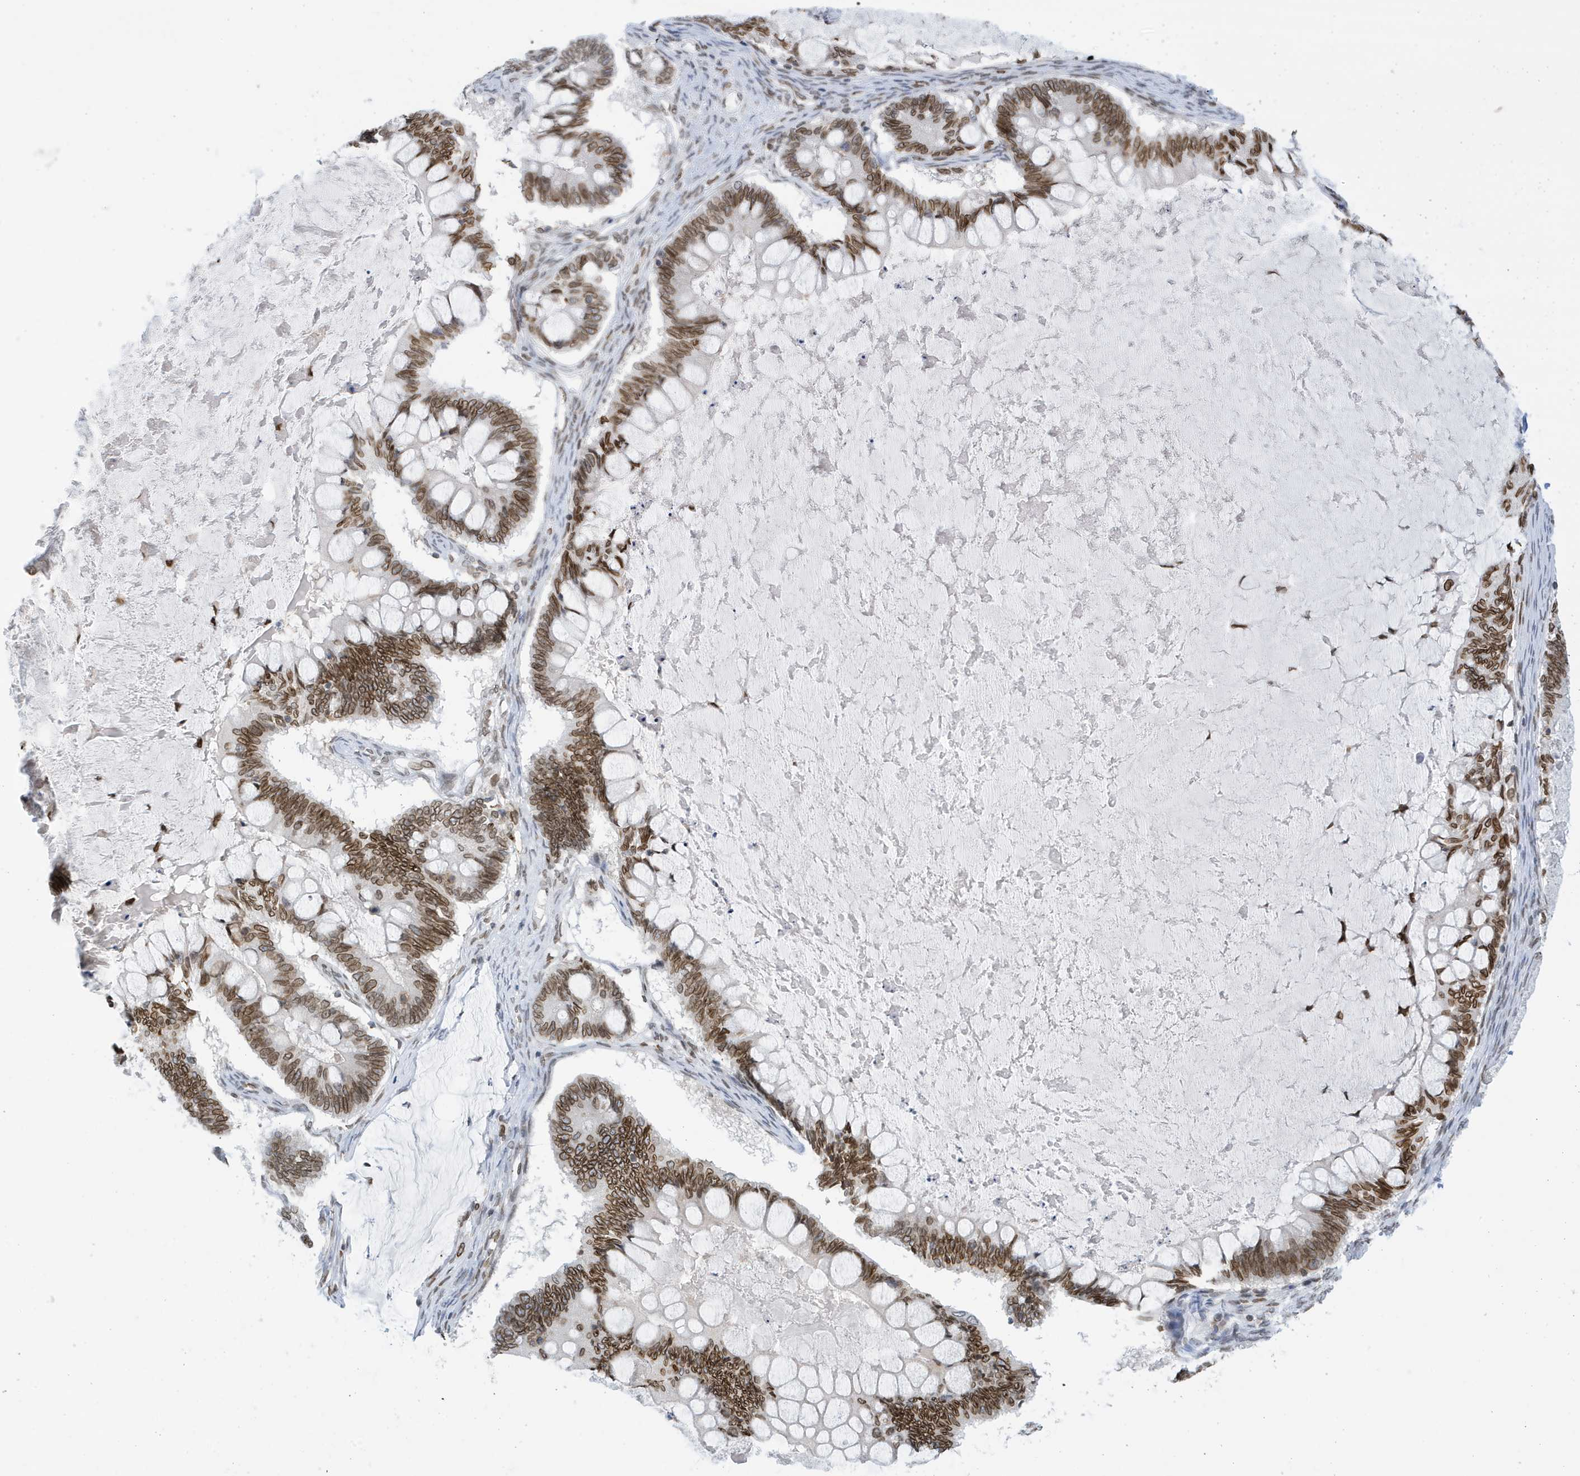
{"staining": {"intensity": "moderate", "quantity": ">75%", "location": "cytoplasmic/membranous,nuclear"}, "tissue": "ovarian cancer", "cell_type": "Tumor cells", "image_type": "cancer", "snomed": [{"axis": "morphology", "description": "Cystadenocarcinoma, mucinous, NOS"}, {"axis": "topography", "description": "Ovary"}], "caption": "A photomicrograph of ovarian cancer stained for a protein displays moderate cytoplasmic/membranous and nuclear brown staining in tumor cells.", "gene": "PCYT1A", "patient": {"sex": "female", "age": 61}}